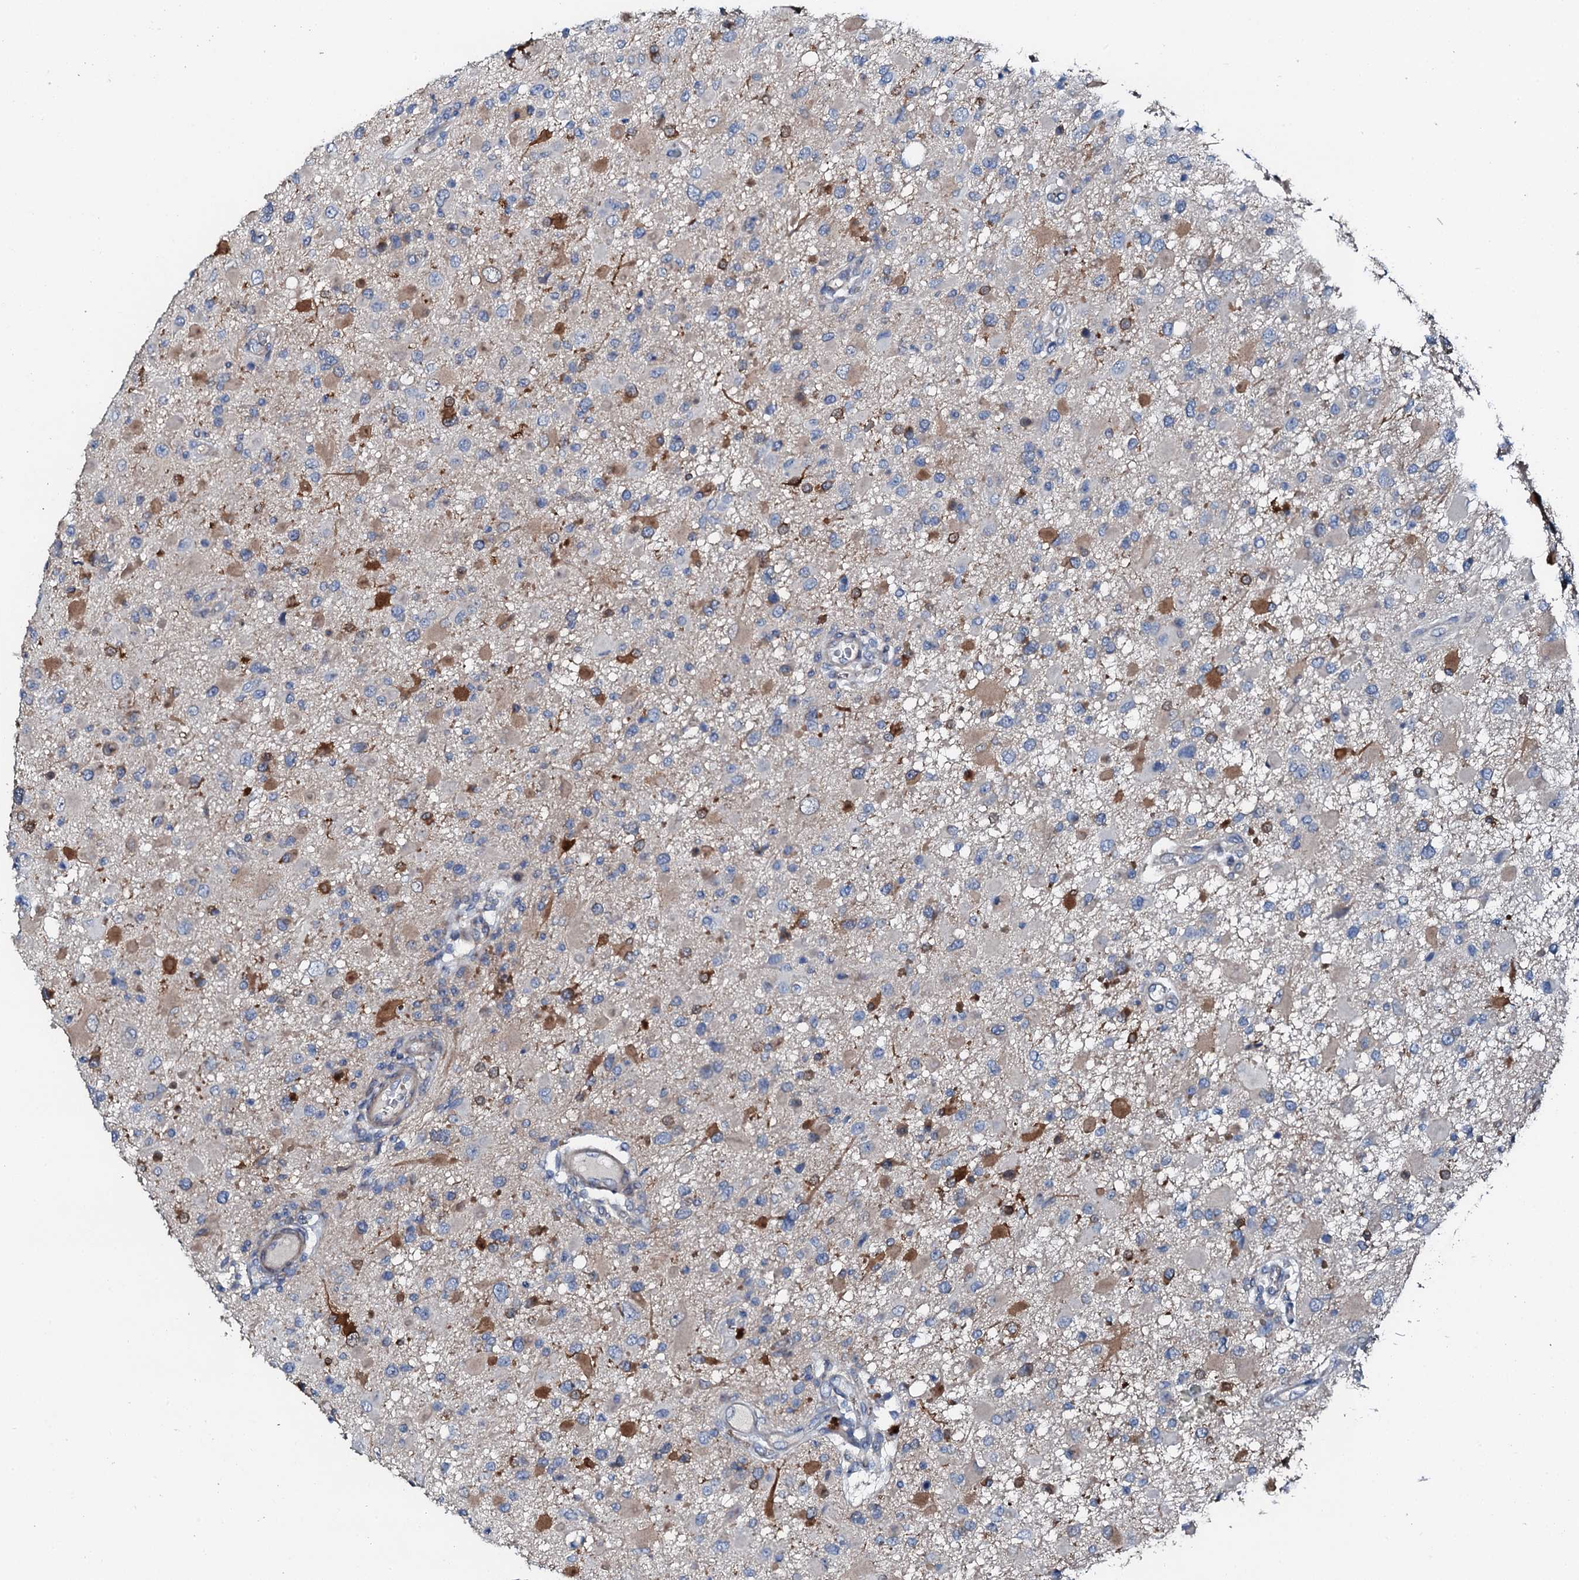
{"staining": {"intensity": "negative", "quantity": "none", "location": "none"}, "tissue": "glioma", "cell_type": "Tumor cells", "image_type": "cancer", "snomed": [{"axis": "morphology", "description": "Glioma, malignant, High grade"}, {"axis": "topography", "description": "Brain"}], "caption": "Tumor cells show no significant protein positivity in glioma. (DAB IHC, high magnification).", "gene": "GFOD2", "patient": {"sex": "male", "age": 53}}